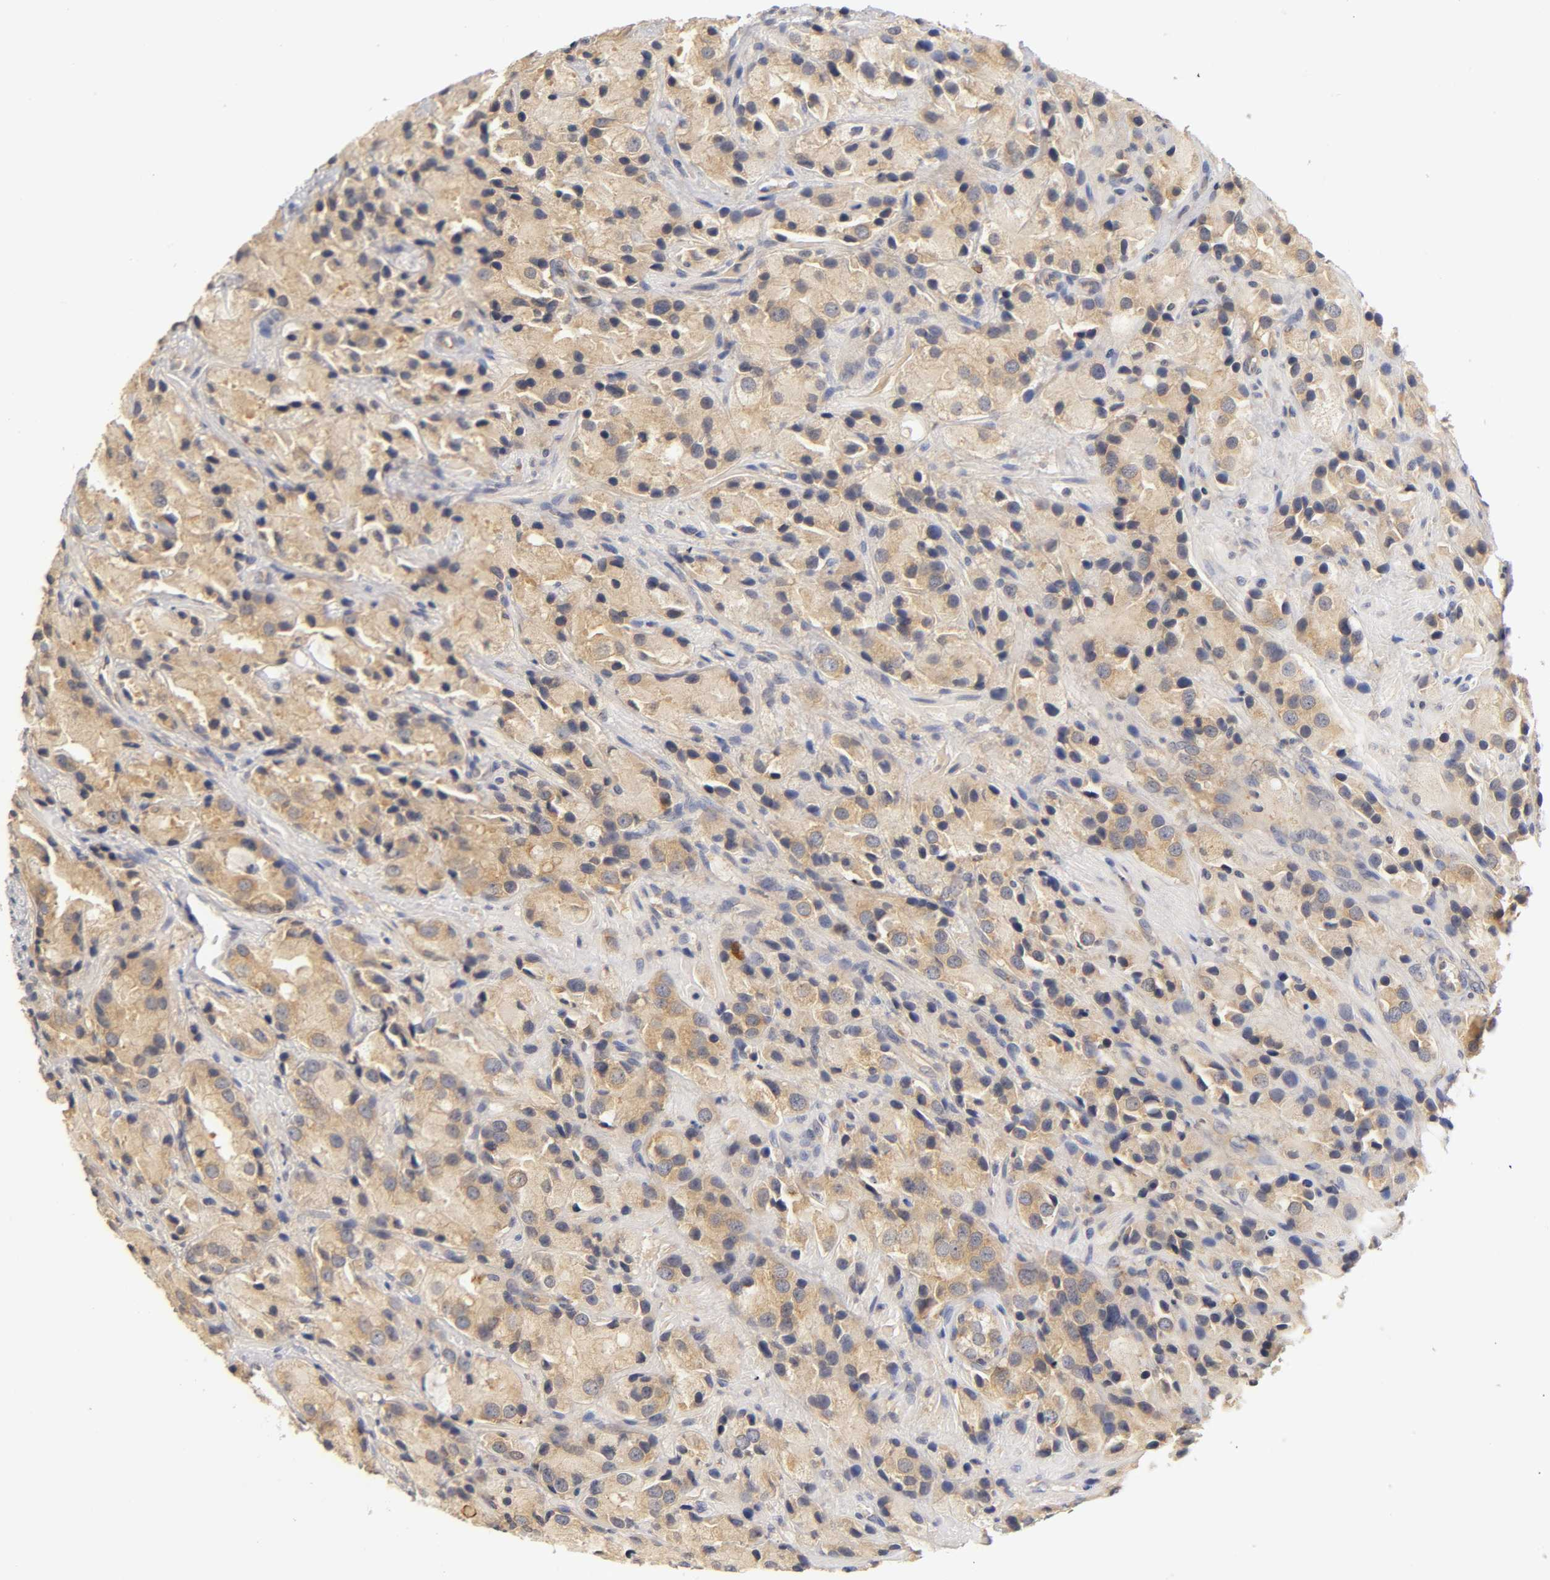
{"staining": {"intensity": "moderate", "quantity": ">75%", "location": "cytoplasmic/membranous"}, "tissue": "prostate cancer", "cell_type": "Tumor cells", "image_type": "cancer", "snomed": [{"axis": "morphology", "description": "Adenocarcinoma, High grade"}, {"axis": "topography", "description": "Prostate"}], "caption": "Immunohistochemistry (IHC) staining of prostate cancer, which shows medium levels of moderate cytoplasmic/membranous staining in approximately >75% of tumor cells indicating moderate cytoplasmic/membranous protein expression. The staining was performed using DAB (brown) for protein detection and nuclei were counterstained in hematoxylin (blue).", "gene": "RPS29", "patient": {"sex": "male", "age": 70}}